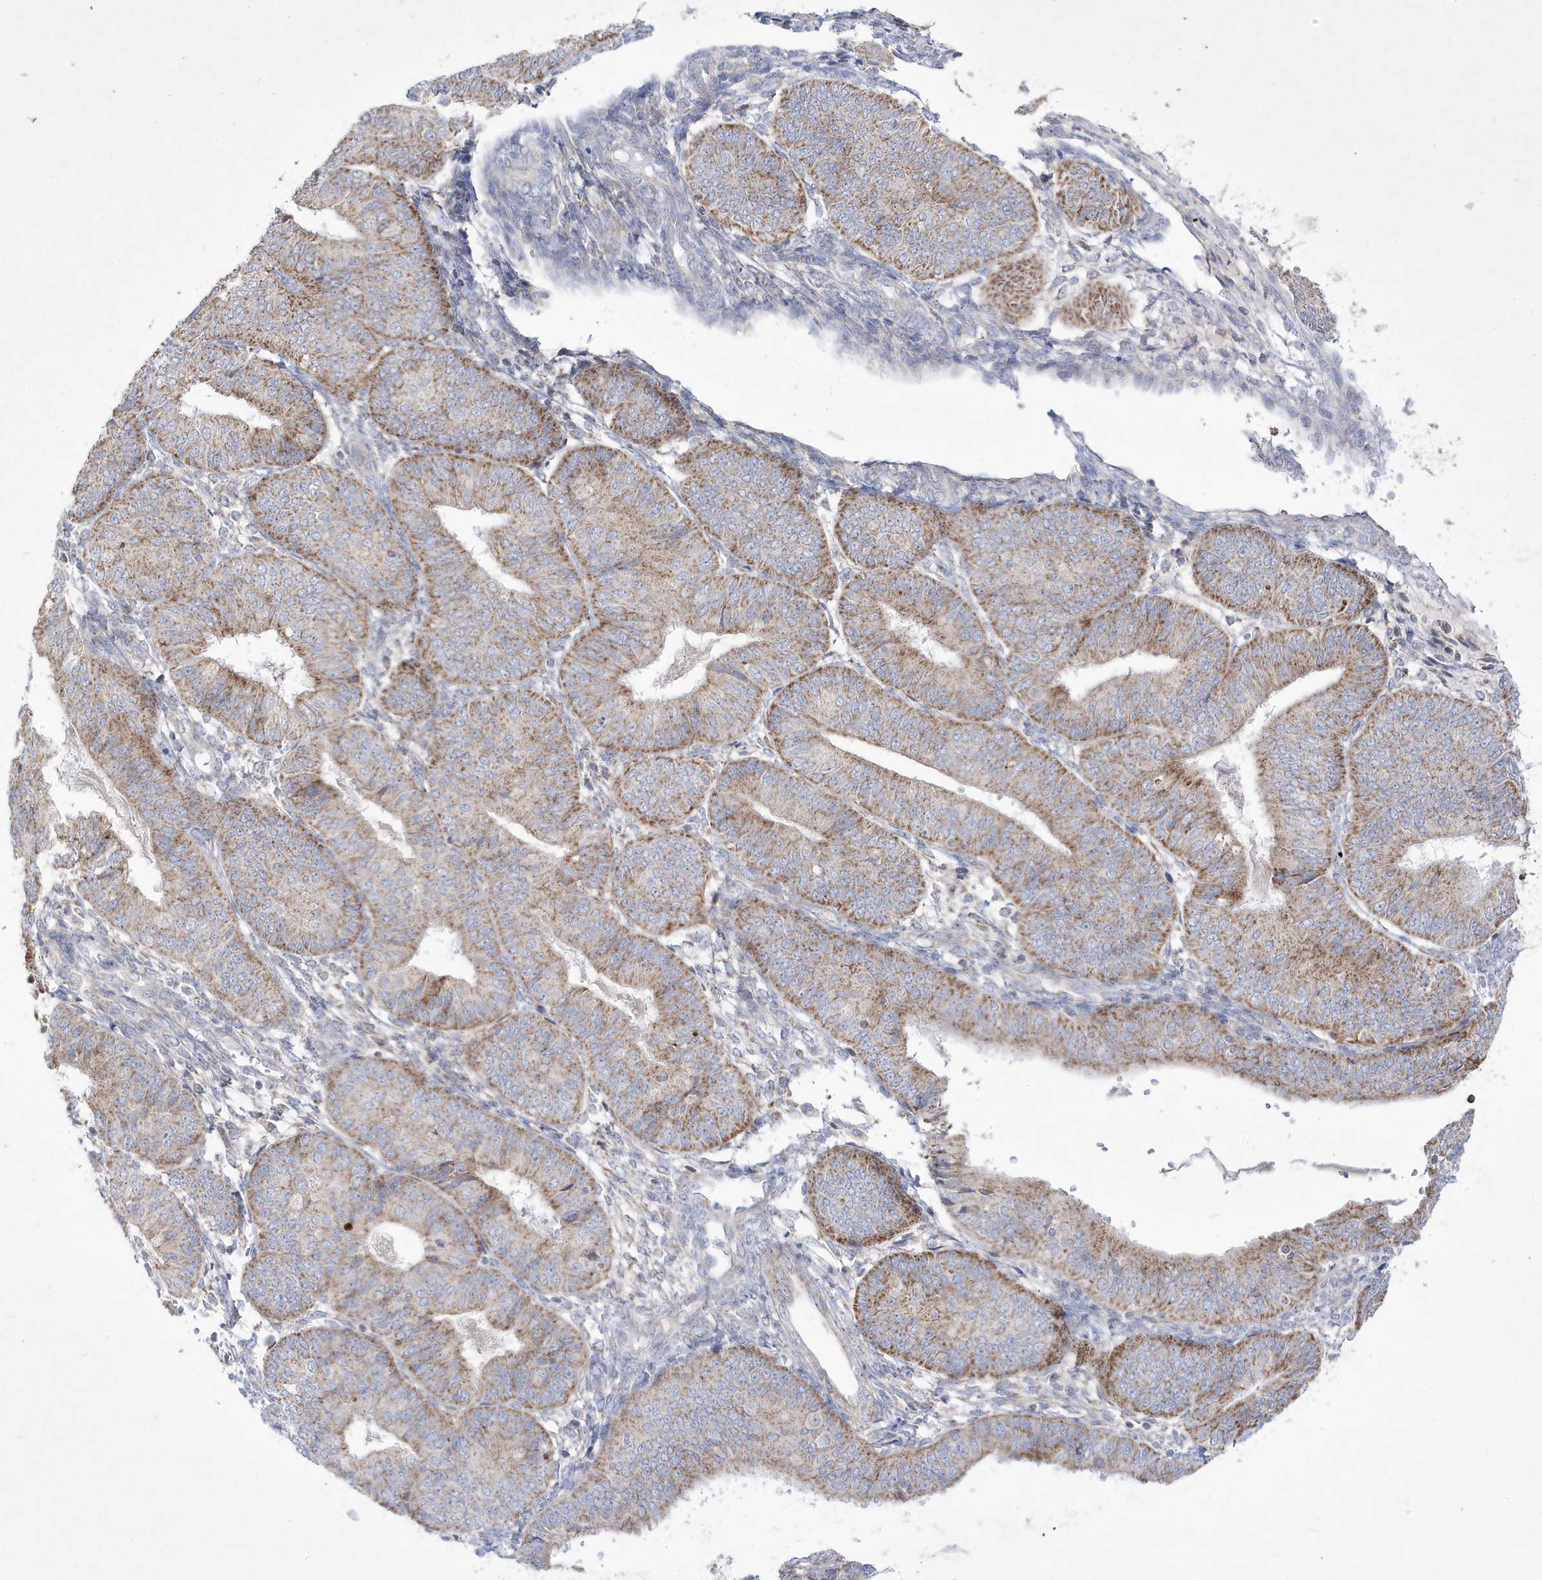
{"staining": {"intensity": "moderate", "quantity": ">75%", "location": "cytoplasmic/membranous"}, "tissue": "endometrial cancer", "cell_type": "Tumor cells", "image_type": "cancer", "snomed": [{"axis": "morphology", "description": "Adenocarcinoma, NOS"}, {"axis": "topography", "description": "Endometrium"}], "caption": "Immunohistochemical staining of human endometrial adenocarcinoma shows medium levels of moderate cytoplasmic/membranous protein staining in about >75% of tumor cells.", "gene": "ADAMTSL3", "patient": {"sex": "female", "age": 58}}